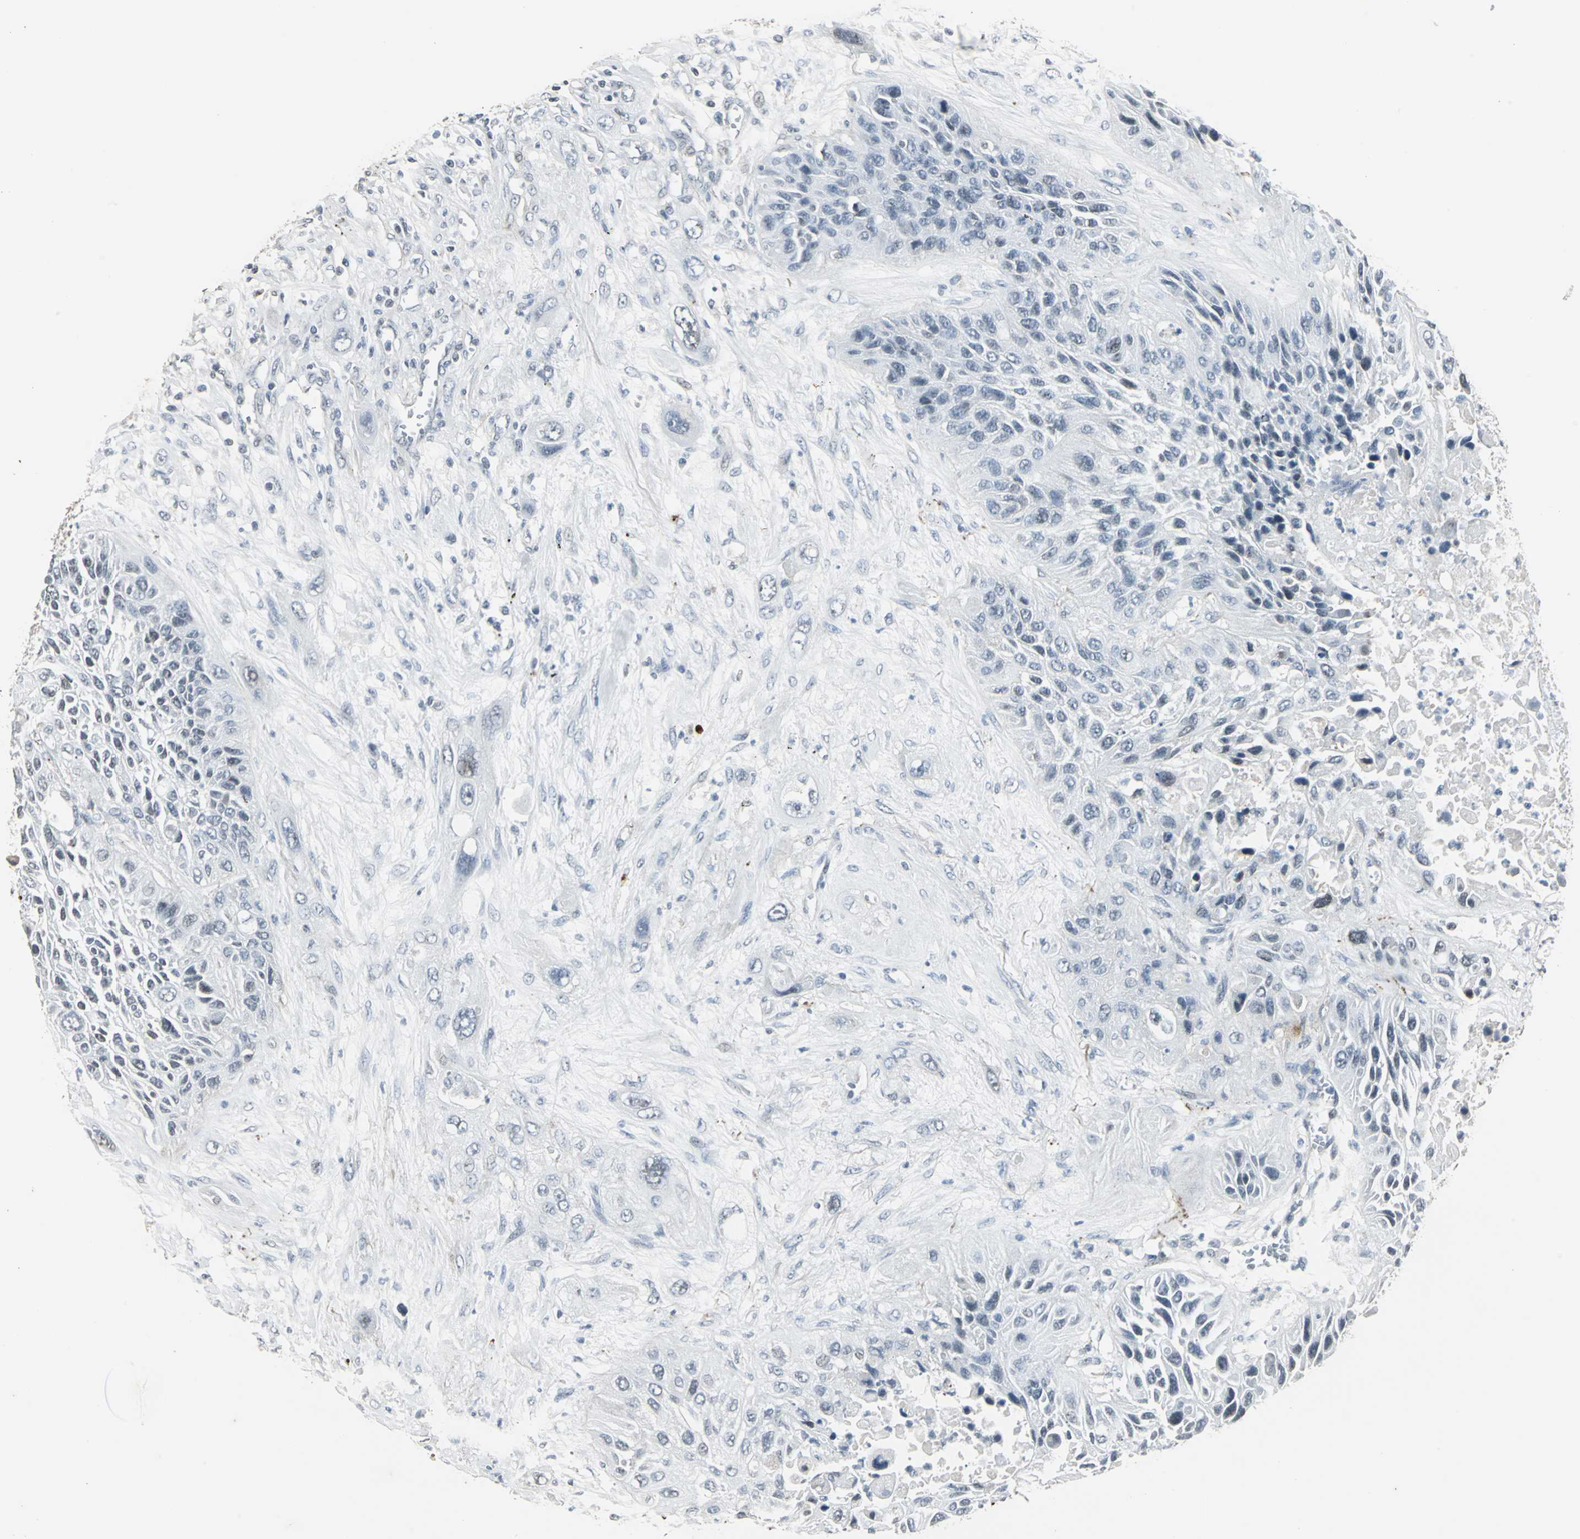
{"staining": {"intensity": "negative", "quantity": "none", "location": "none"}, "tissue": "lung cancer", "cell_type": "Tumor cells", "image_type": "cancer", "snomed": [{"axis": "morphology", "description": "Squamous cell carcinoma, NOS"}, {"axis": "topography", "description": "Lung"}], "caption": "High power microscopy micrograph of an immunohistochemistry (IHC) photomicrograph of lung squamous cell carcinoma, revealing no significant expression in tumor cells.", "gene": "DNAJB4", "patient": {"sex": "female", "age": 76}}